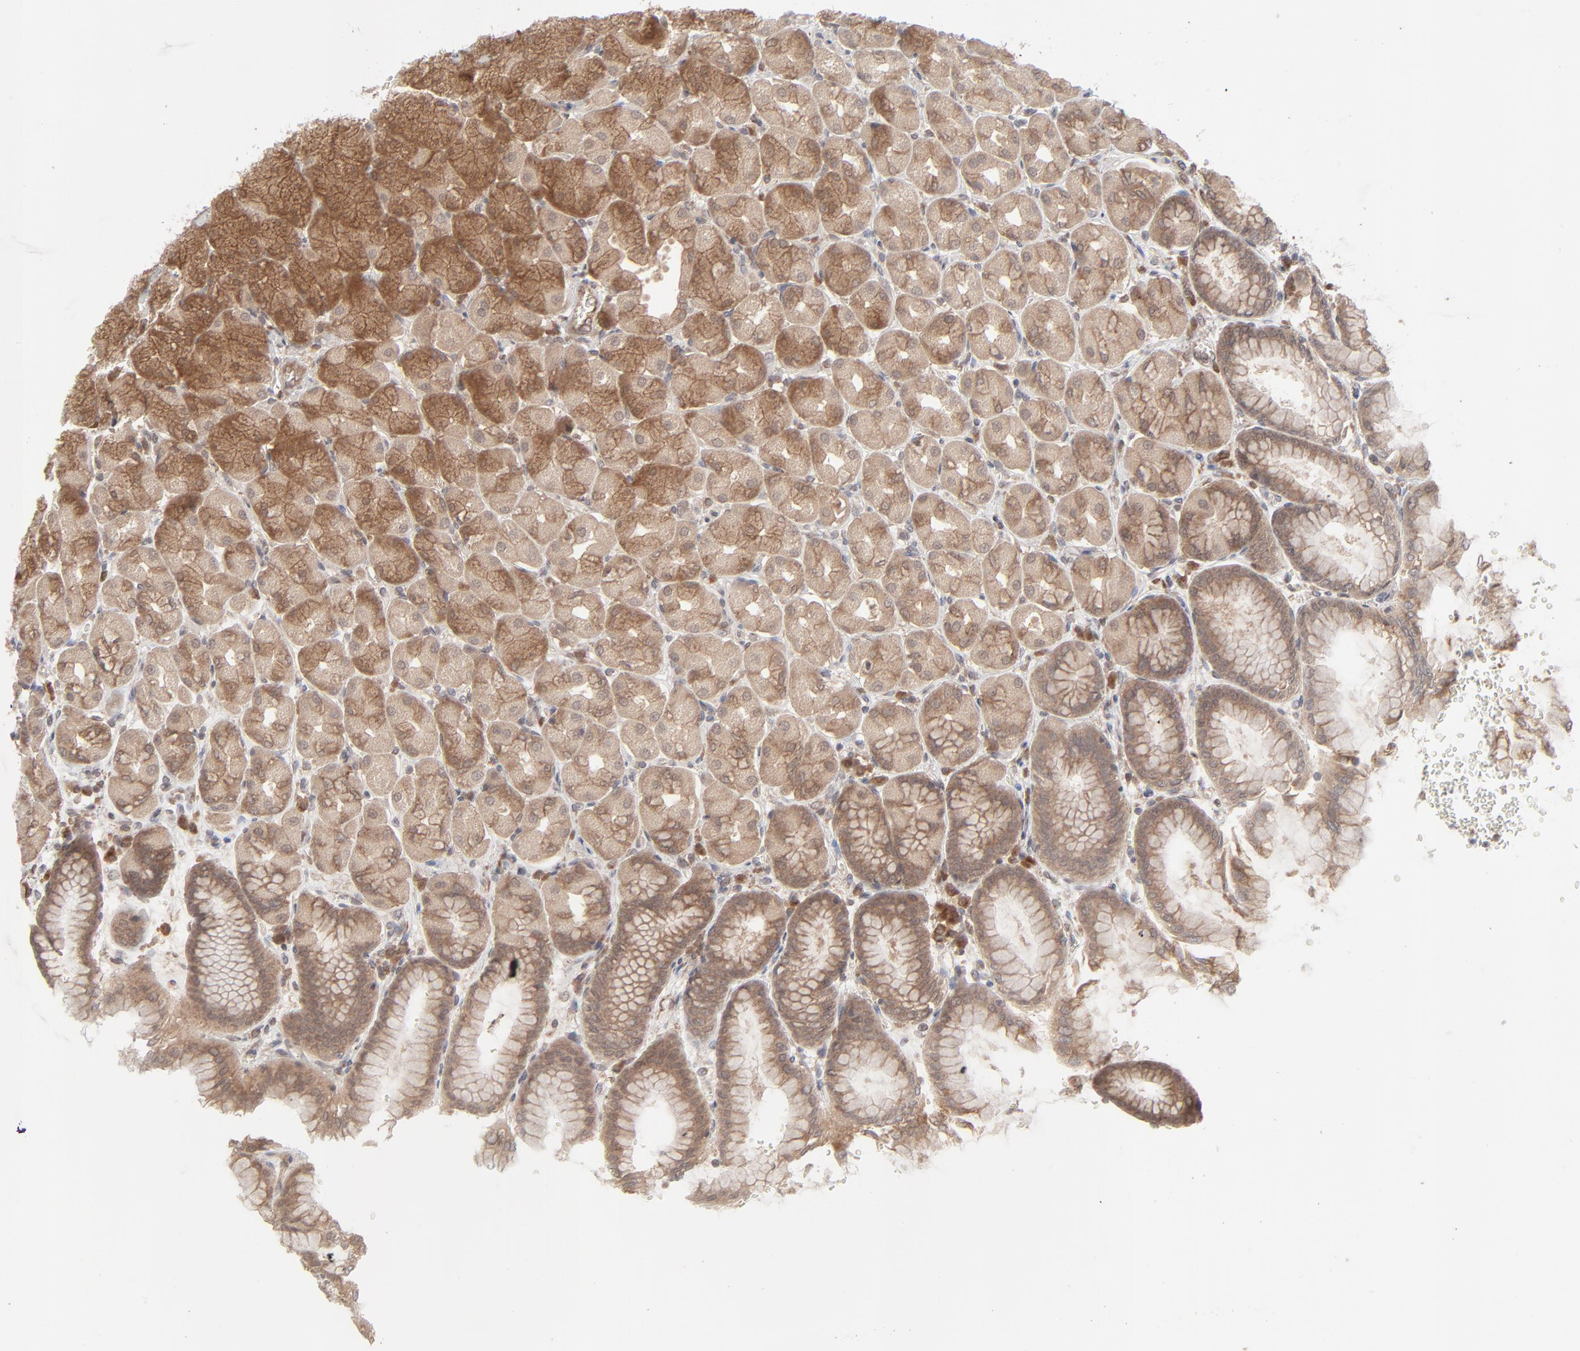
{"staining": {"intensity": "moderate", "quantity": ">75%", "location": "cytoplasmic/membranous"}, "tissue": "stomach", "cell_type": "Glandular cells", "image_type": "normal", "snomed": [{"axis": "morphology", "description": "Normal tissue, NOS"}, {"axis": "topography", "description": "Stomach, upper"}], "caption": "An IHC image of unremarkable tissue is shown. Protein staining in brown highlights moderate cytoplasmic/membranous positivity in stomach within glandular cells.", "gene": "SCFD1", "patient": {"sex": "female", "age": 56}}